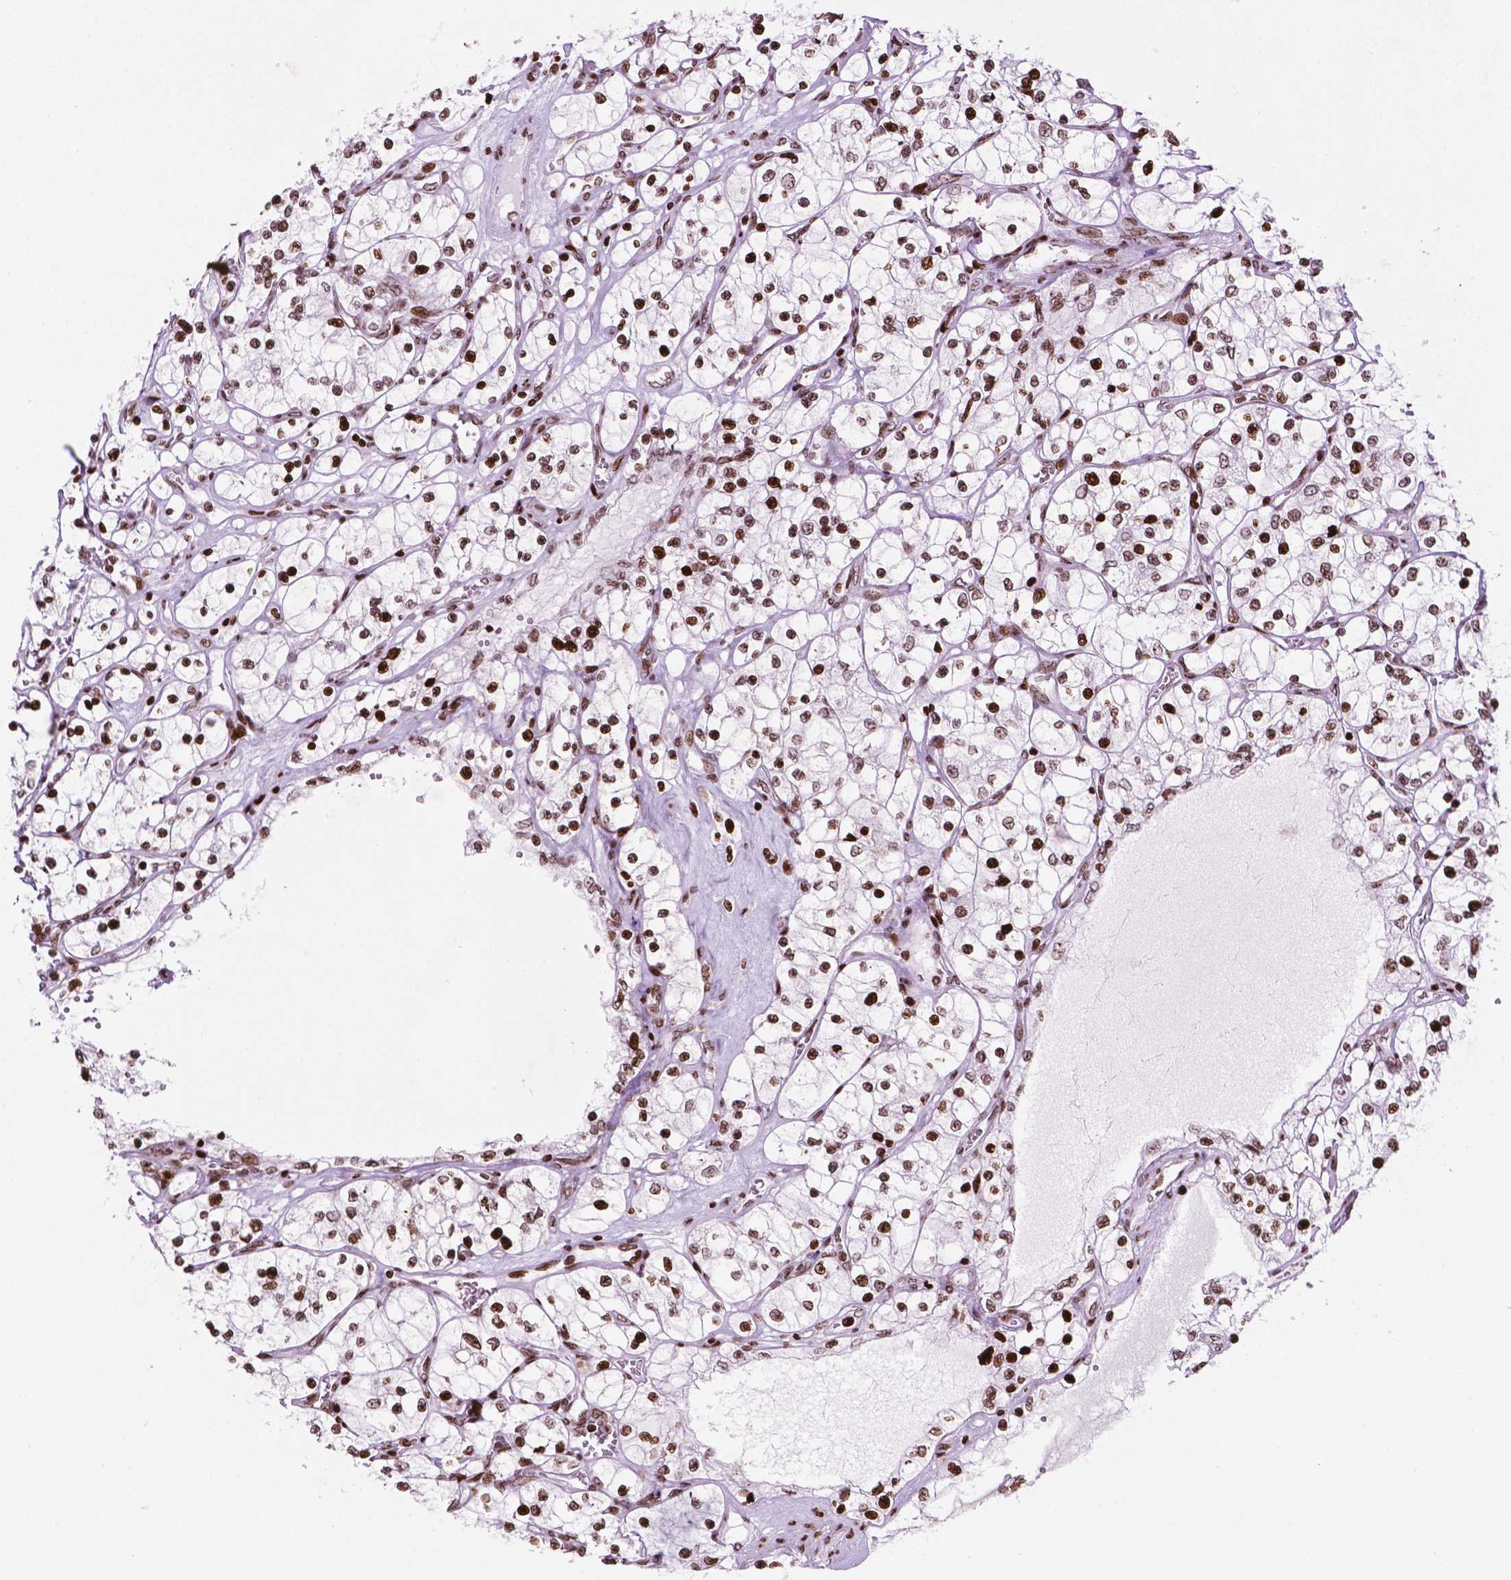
{"staining": {"intensity": "strong", "quantity": ">75%", "location": "nuclear"}, "tissue": "renal cancer", "cell_type": "Tumor cells", "image_type": "cancer", "snomed": [{"axis": "morphology", "description": "Adenocarcinoma, NOS"}, {"axis": "topography", "description": "Kidney"}], "caption": "Immunohistochemical staining of human adenocarcinoma (renal) exhibits high levels of strong nuclear staining in approximately >75% of tumor cells.", "gene": "TMEM250", "patient": {"sex": "female", "age": 69}}